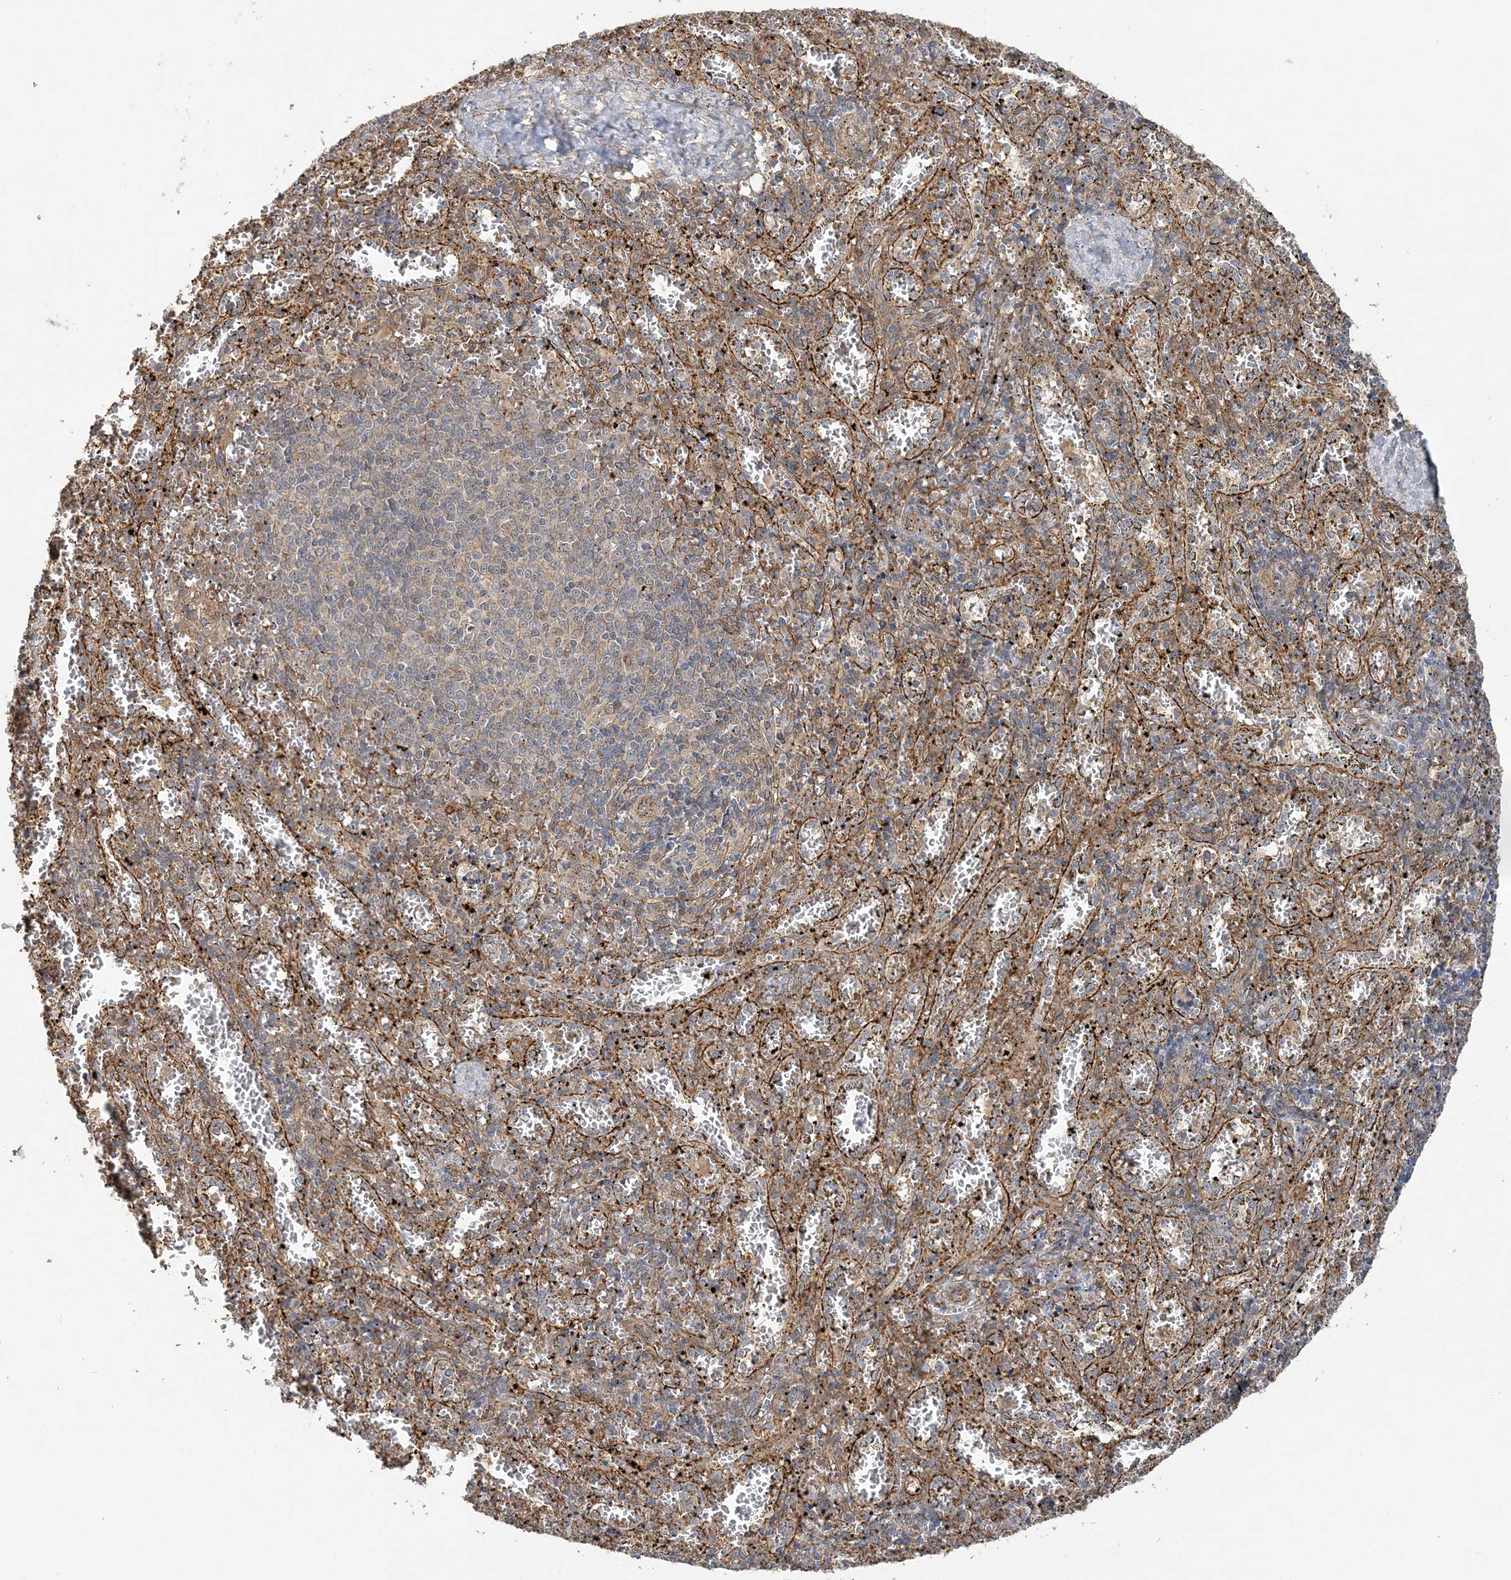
{"staining": {"intensity": "moderate", "quantity": "<25%", "location": "cytoplasmic/membranous"}, "tissue": "spleen", "cell_type": "Cells in red pulp", "image_type": "normal", "snomed": [{"axis": "morphology", "description": "Normal tissue, NOS"}, {"axis": "topography", "description": "Spleen"}], "caption": "Cells in red pulp demonstrate moderate cytoplasmic/membranous positivity in approximately <25% of cells in unremarkable spleen.", "gene": "MAT2B", "patient": {"sex": "male", "age": 11}}